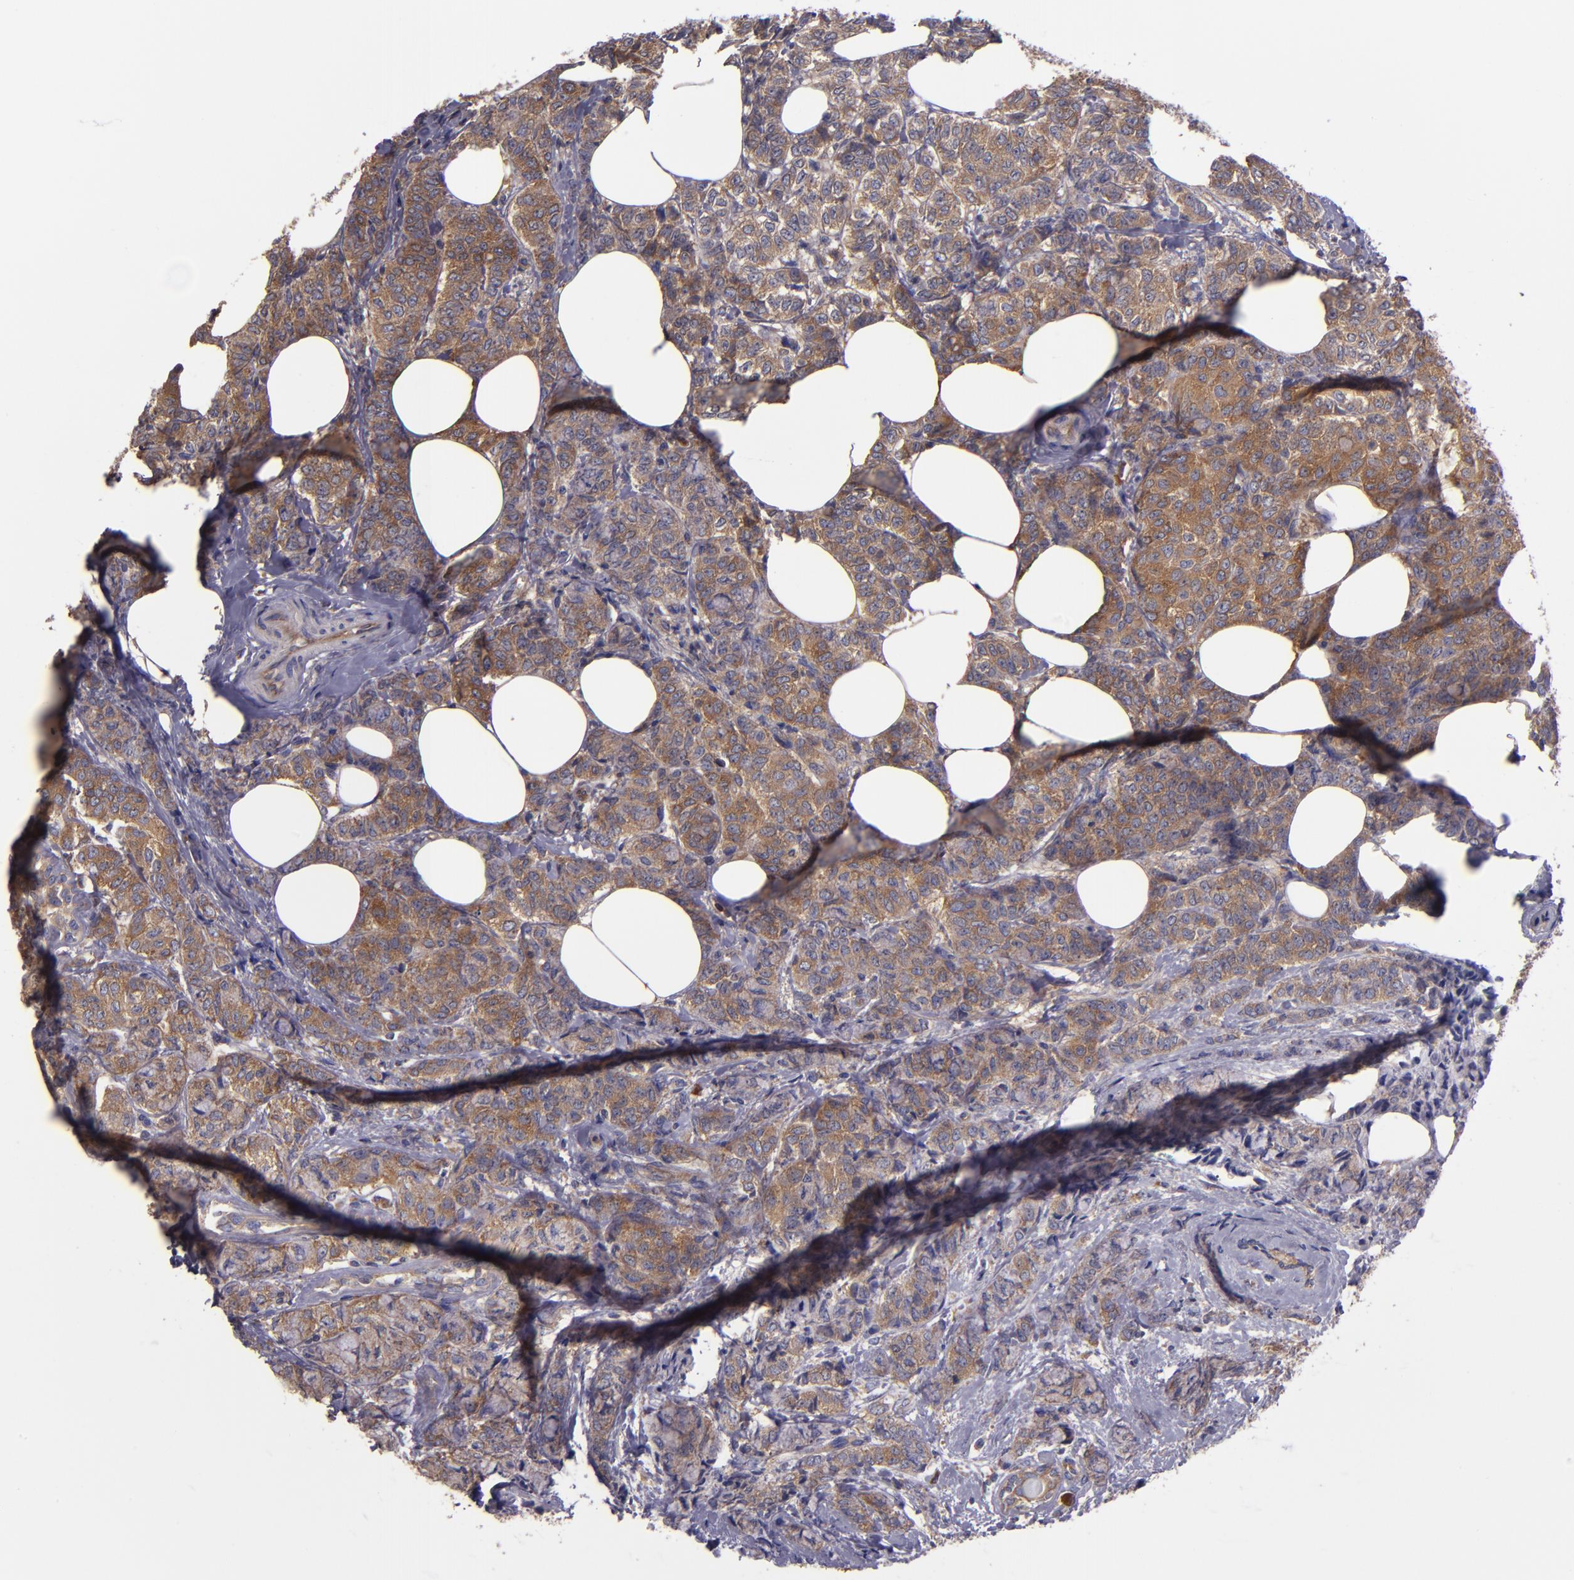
{"staining": {"intensity": "moderate", "quantity": ">75%", "location": "cytoplasmic/membranous"}, "tissue": "breast cancer", "cell_type": "Tumor cells", "image_type": "cancer", "snomed": [{"axis": "morphology", "description": "Lobular carcinoma"}, {"axis": "topography", "description": "Breast"}], "caption": "Immunohistochemistry of breast cancer (lobular carcinoma) demonstrates medium levels of moderate cytoplasmic/membranous expression in about >75% of tumor cells.", "gene": "CARS1", "patient": {"sex": "female", "age": 60}}